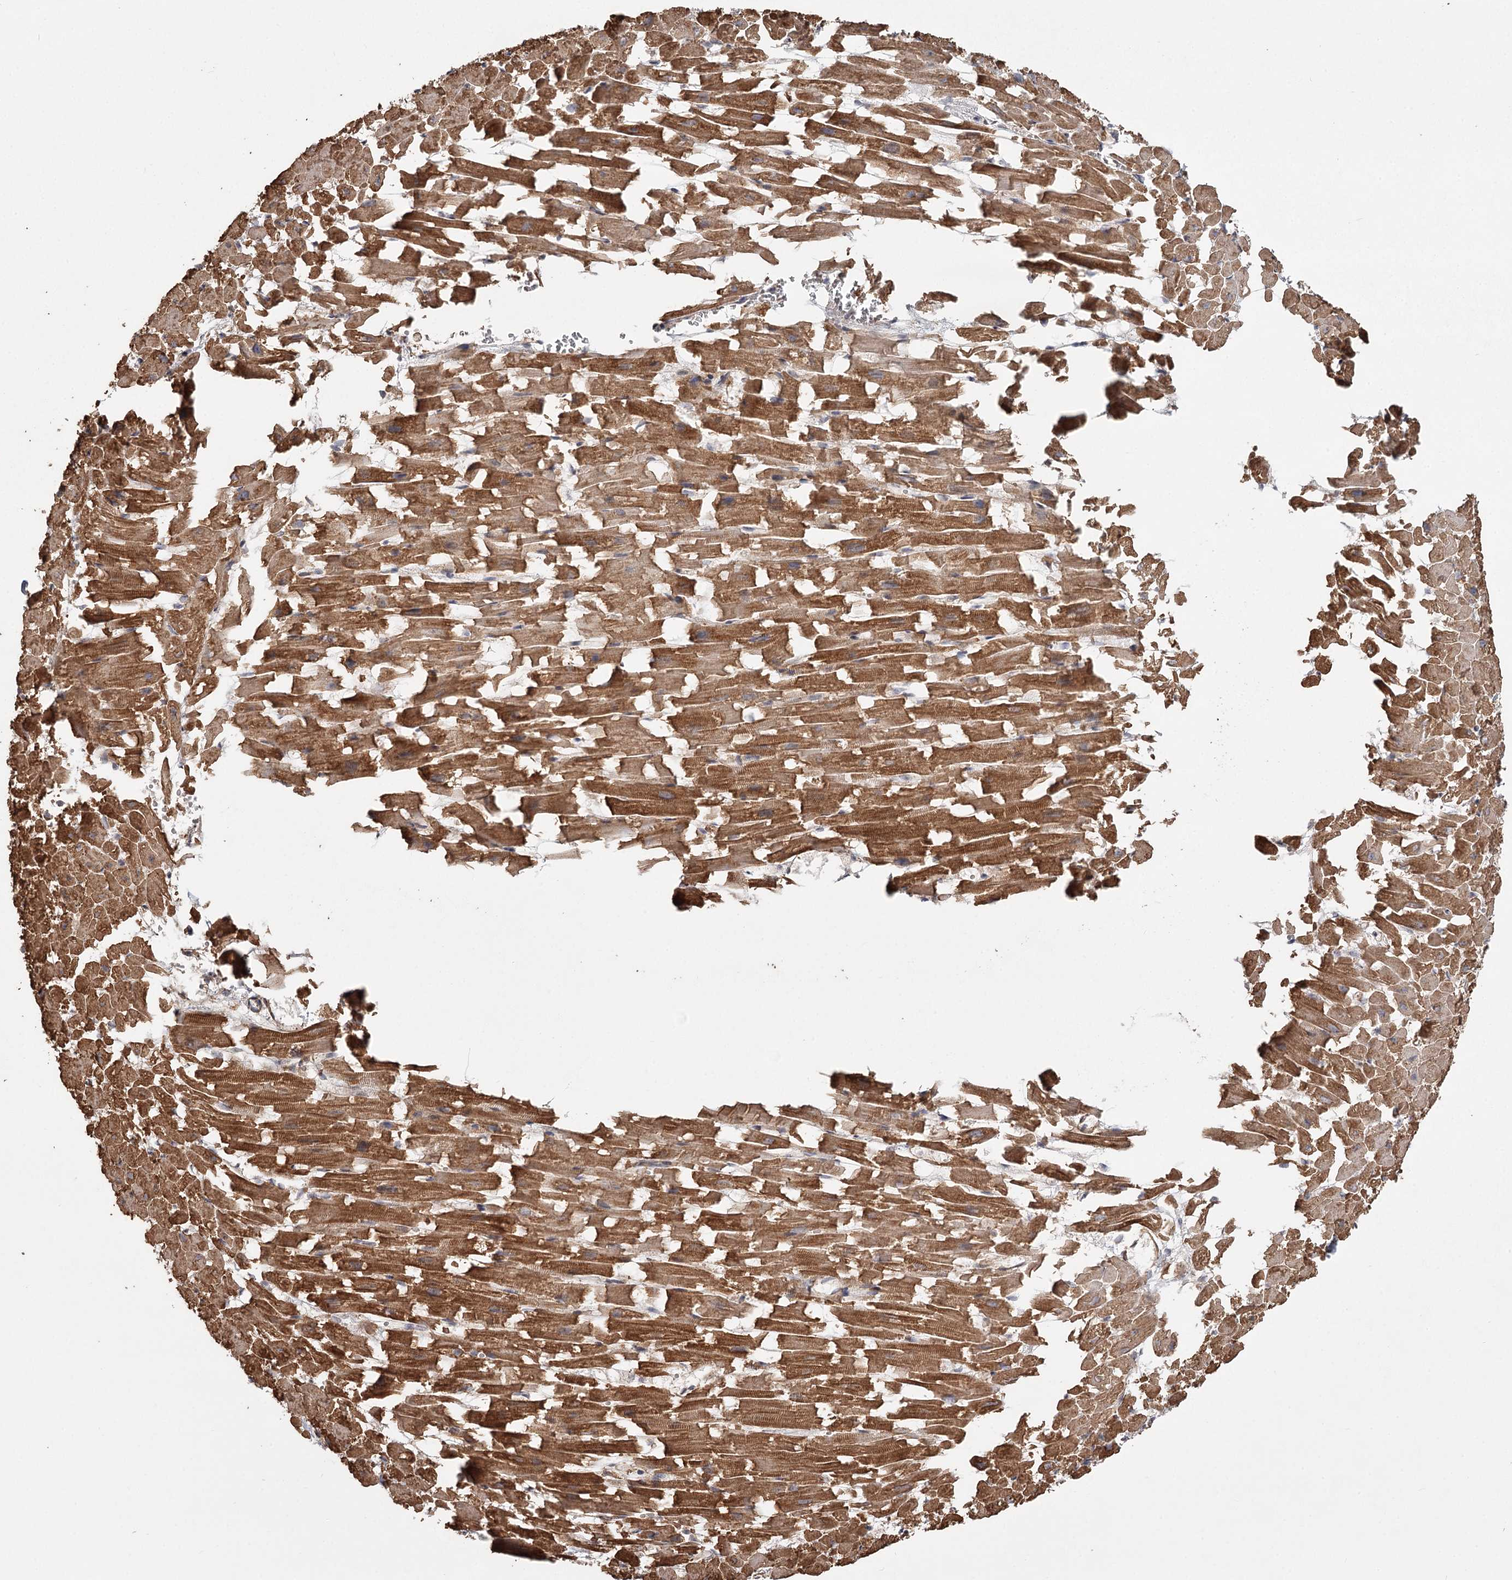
{"staining": {"intensity": "moderate", "quantity": ">75%", "location": "cytoplasmic/membranous"}, "tissue": "heart muscle", "cell_type": "Cardiomyocytes", "image_type": "normal", "snomed": [{"axis": "morphology", "description": "Normal tissue, NOS"}, {"axis": "topography", "description": "Heart"}], "caption": "High-magnification brightfield microscopy of unremarkable heart muscle stained with DAB (brown) and counterstained with hematoxylin (blue). cardiomyocytes exhibit moderate cytoplasmic/membranous positivity is present in about>75% of cells. (DAB (3,3'-diaminobenzidine) IHC, brown staining for protein, blue staining for nuclei).", "gene": "DHRS9", "patient": {"sex": "female", "age": 64}}